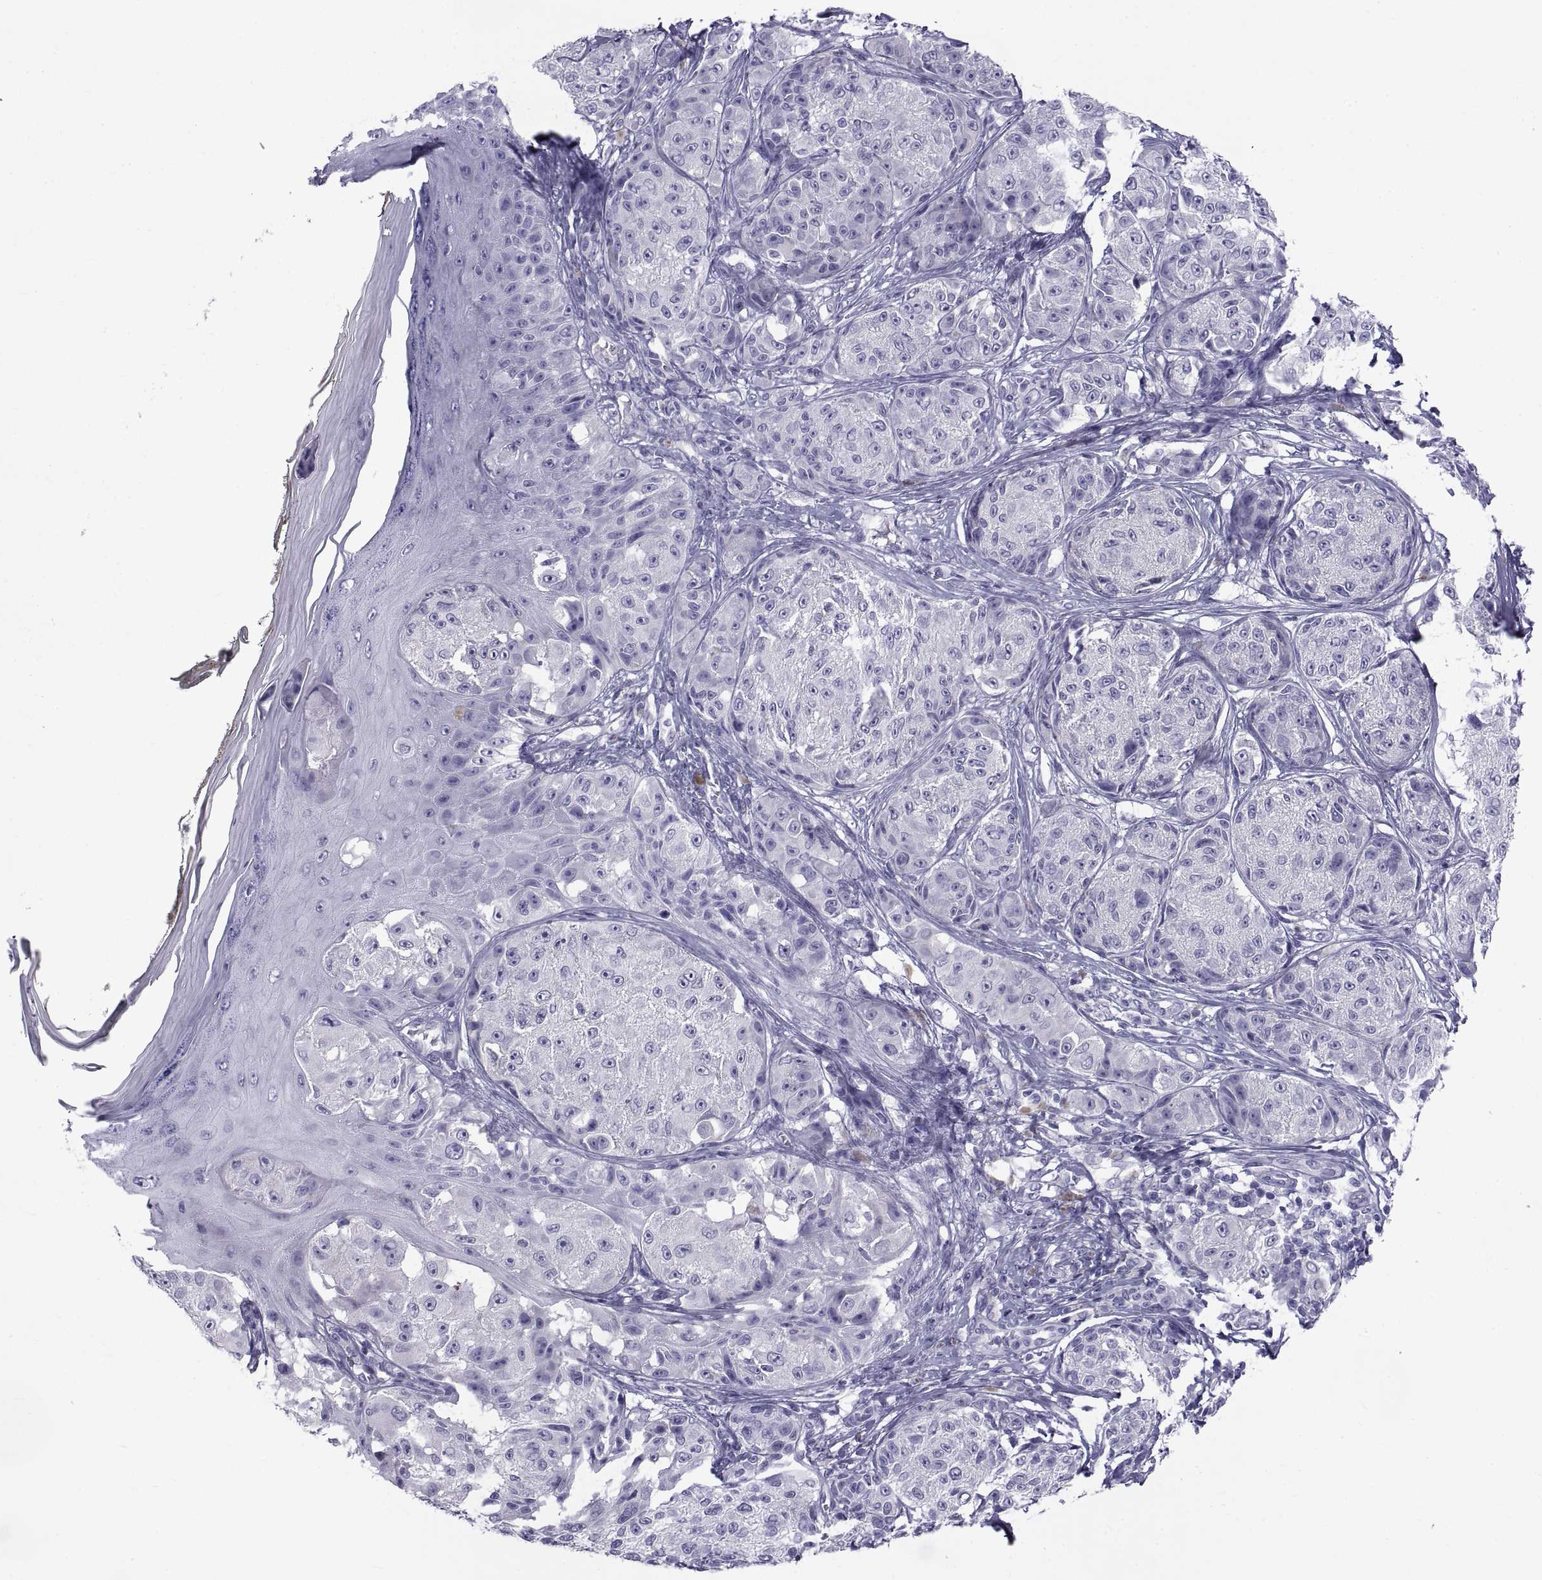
{"staining": {"intensity": "negative", "quantity": "none", "location": "none"}, "tissue": "melanoma", "cell_type": "Tumor cells", "image_type": "cancer", "snomed": [{"axis": "morphology", "description": "Malignant melanoma, NOS"}, {"axis": "topography", "description": "Skin"}], "caption": "High magnification brightfield microscopy of melanoma stained with DAB (brown) and counterstained with hematoxylin (blue): tumor cells show no significant positivity. Brightfield microscopy of immunohistochemistry stained with DAB (3,3'-diaminobenzidine) (brown) and hematoxylin (blue), captured at high magnification.", "gene": "NPTX2", "patient": {"sex": "male", "age": 61}}